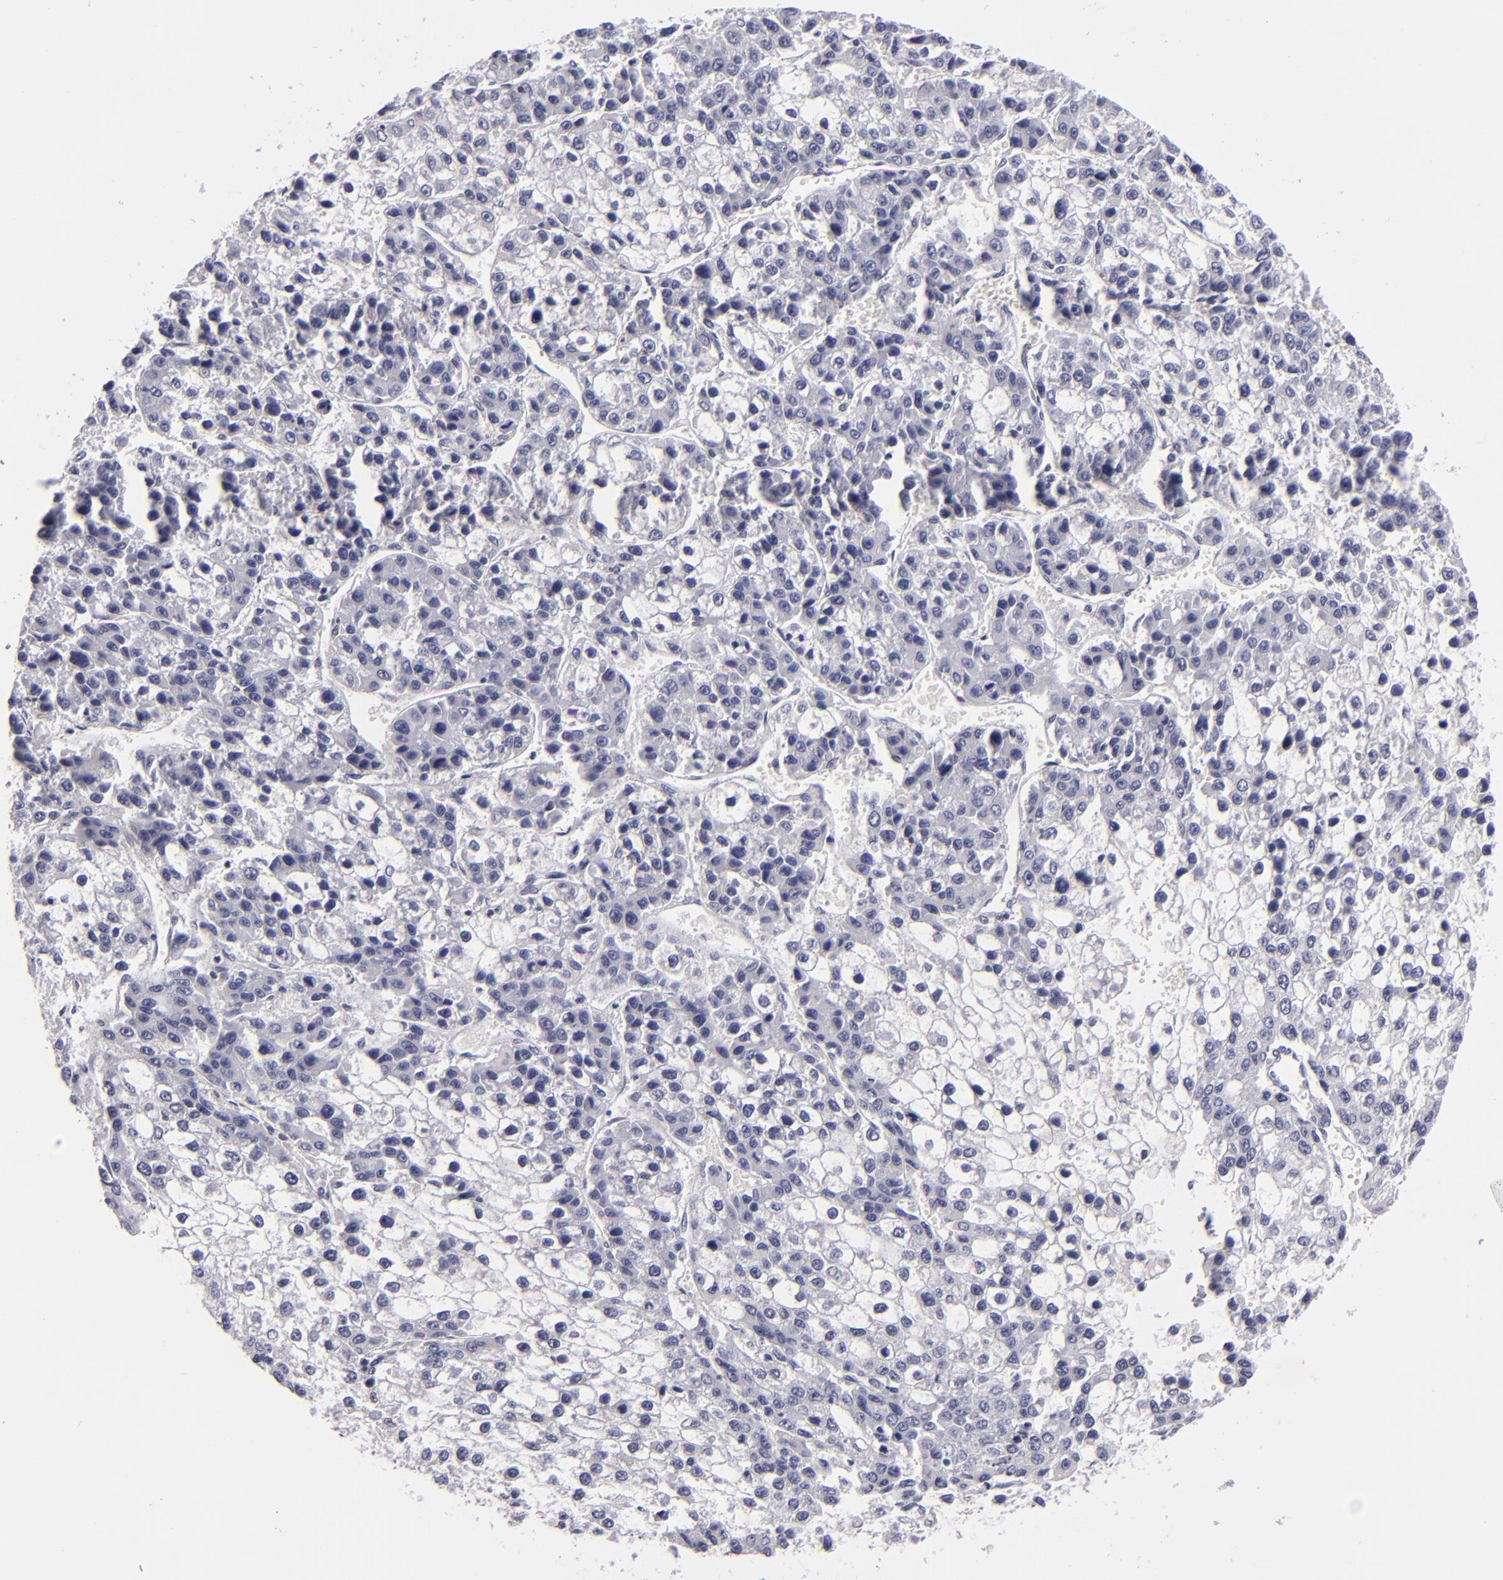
{"staining": {"intensity": "negative", "quantity": "none", "location": "none"}, "tissue": "liver cancer", "cell_type": "Tumor cells", "image_type": "cancer", "snomed": [{"axis": "morphology", "description": "Carcinoma, Hepatocellular, NOS"}, {"axis": "topography", "description": "Liver"}], "caption": "DAB (3,3'-diaminobenzidine) immunohistochemical staining of hepatocellular carcinoma (liver) exhibits no significant staining in tumor cells. Nuclei are stained in blue.", "gene": "F13A1", "patient": {"sex": "female", "age": 66}}